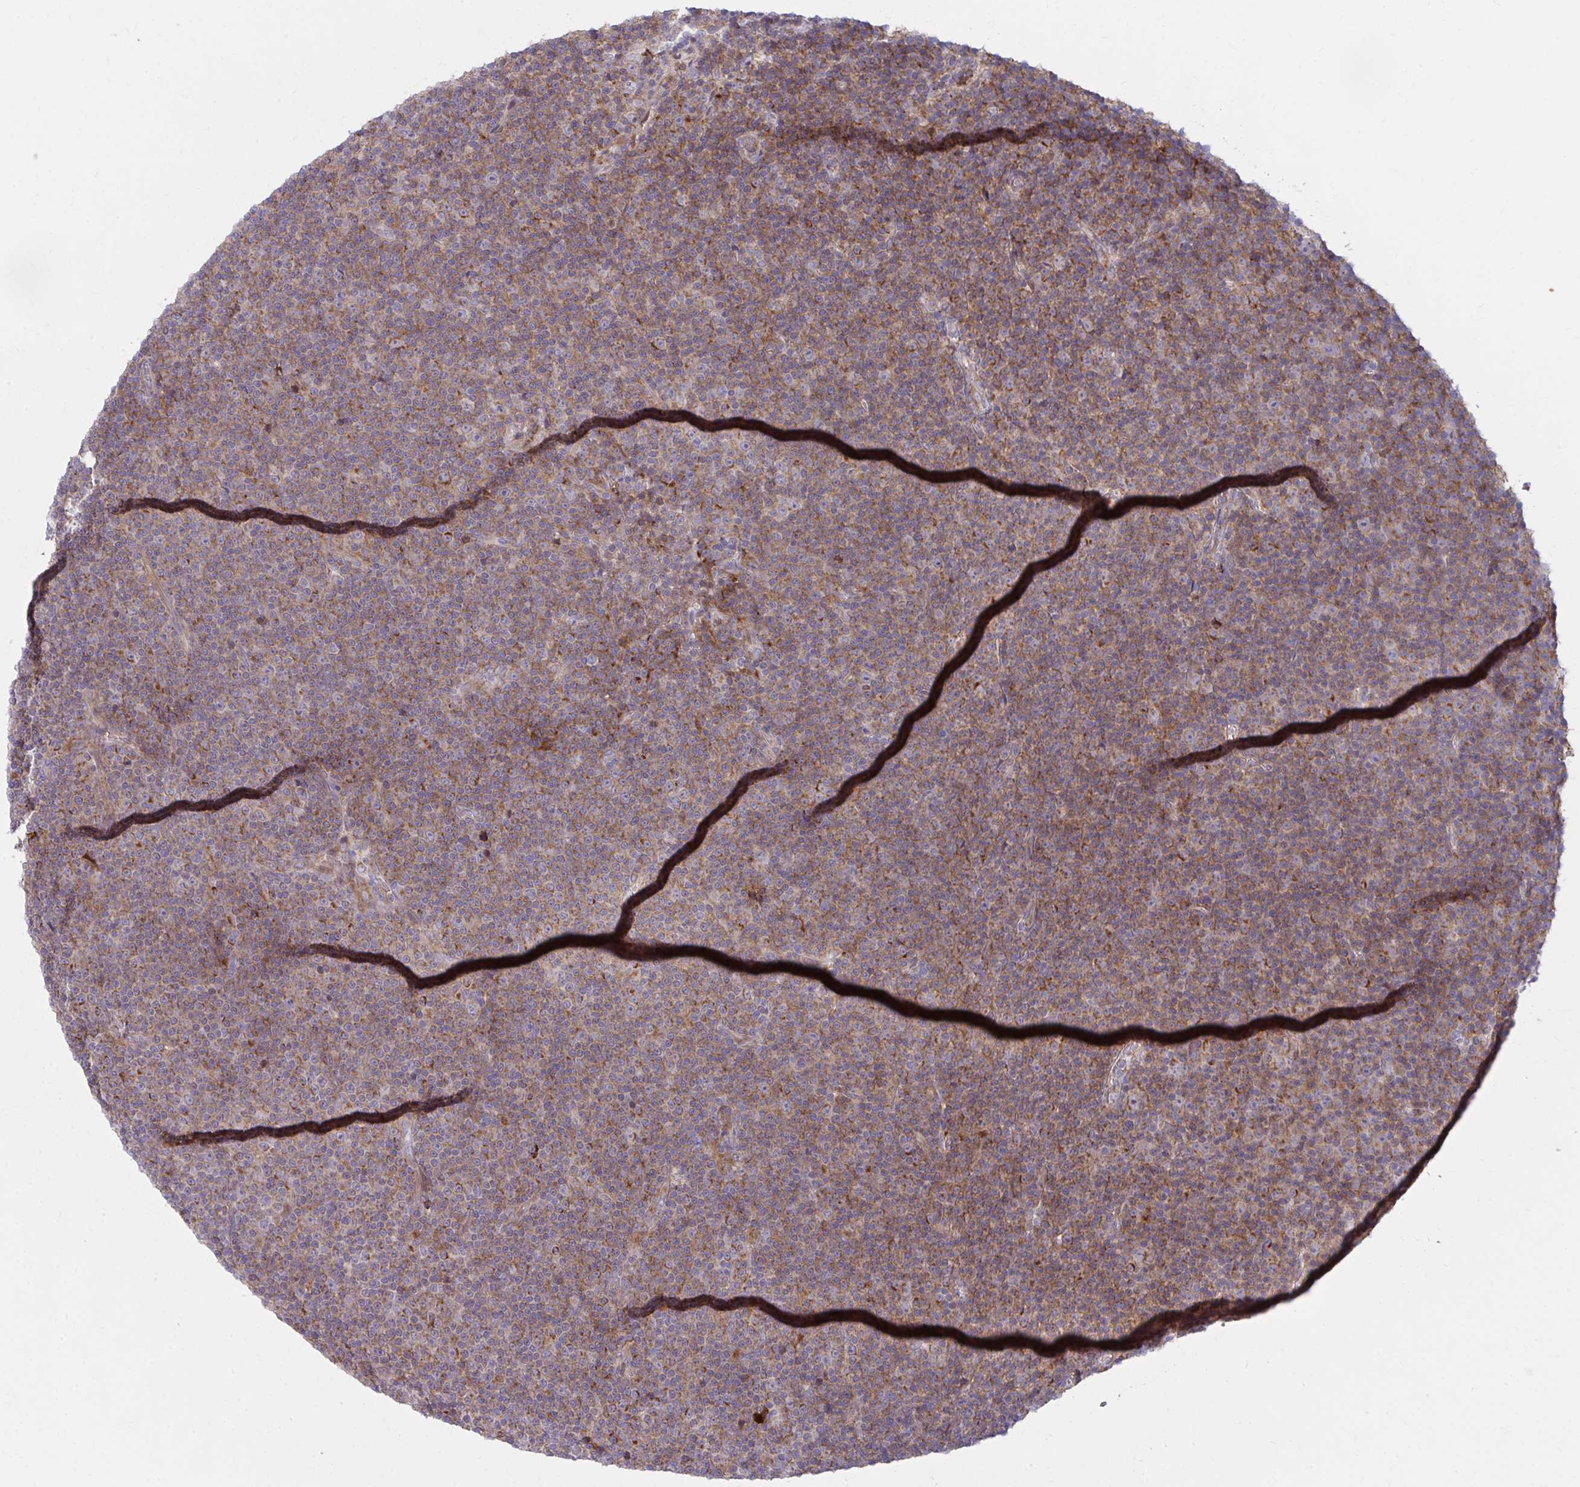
{"staining": {"intensity": "moderate", "quantity": ">75%", "location": "cytoplasmic/membranous"}, "tissue": "lymphoma", "cell_type": "Tumor cells", "image_type": "cancer", "snomed": [{"axis": "morphology", "description": "Malignant lymphoma, non-Hodgkin's type, Low grade"}, {"axis": "topography", "description": "Lymph node"}], "caption": "Immunohistochemistry (DAB (3,3'-diaminobenzidine)) staining of lymphoma reveals moderate cytoplasmic/membranous protein expression in approximately >75% of tumor cells.", "gene": "C16orf54", "patient": {"sex": "female", "age": 67}}